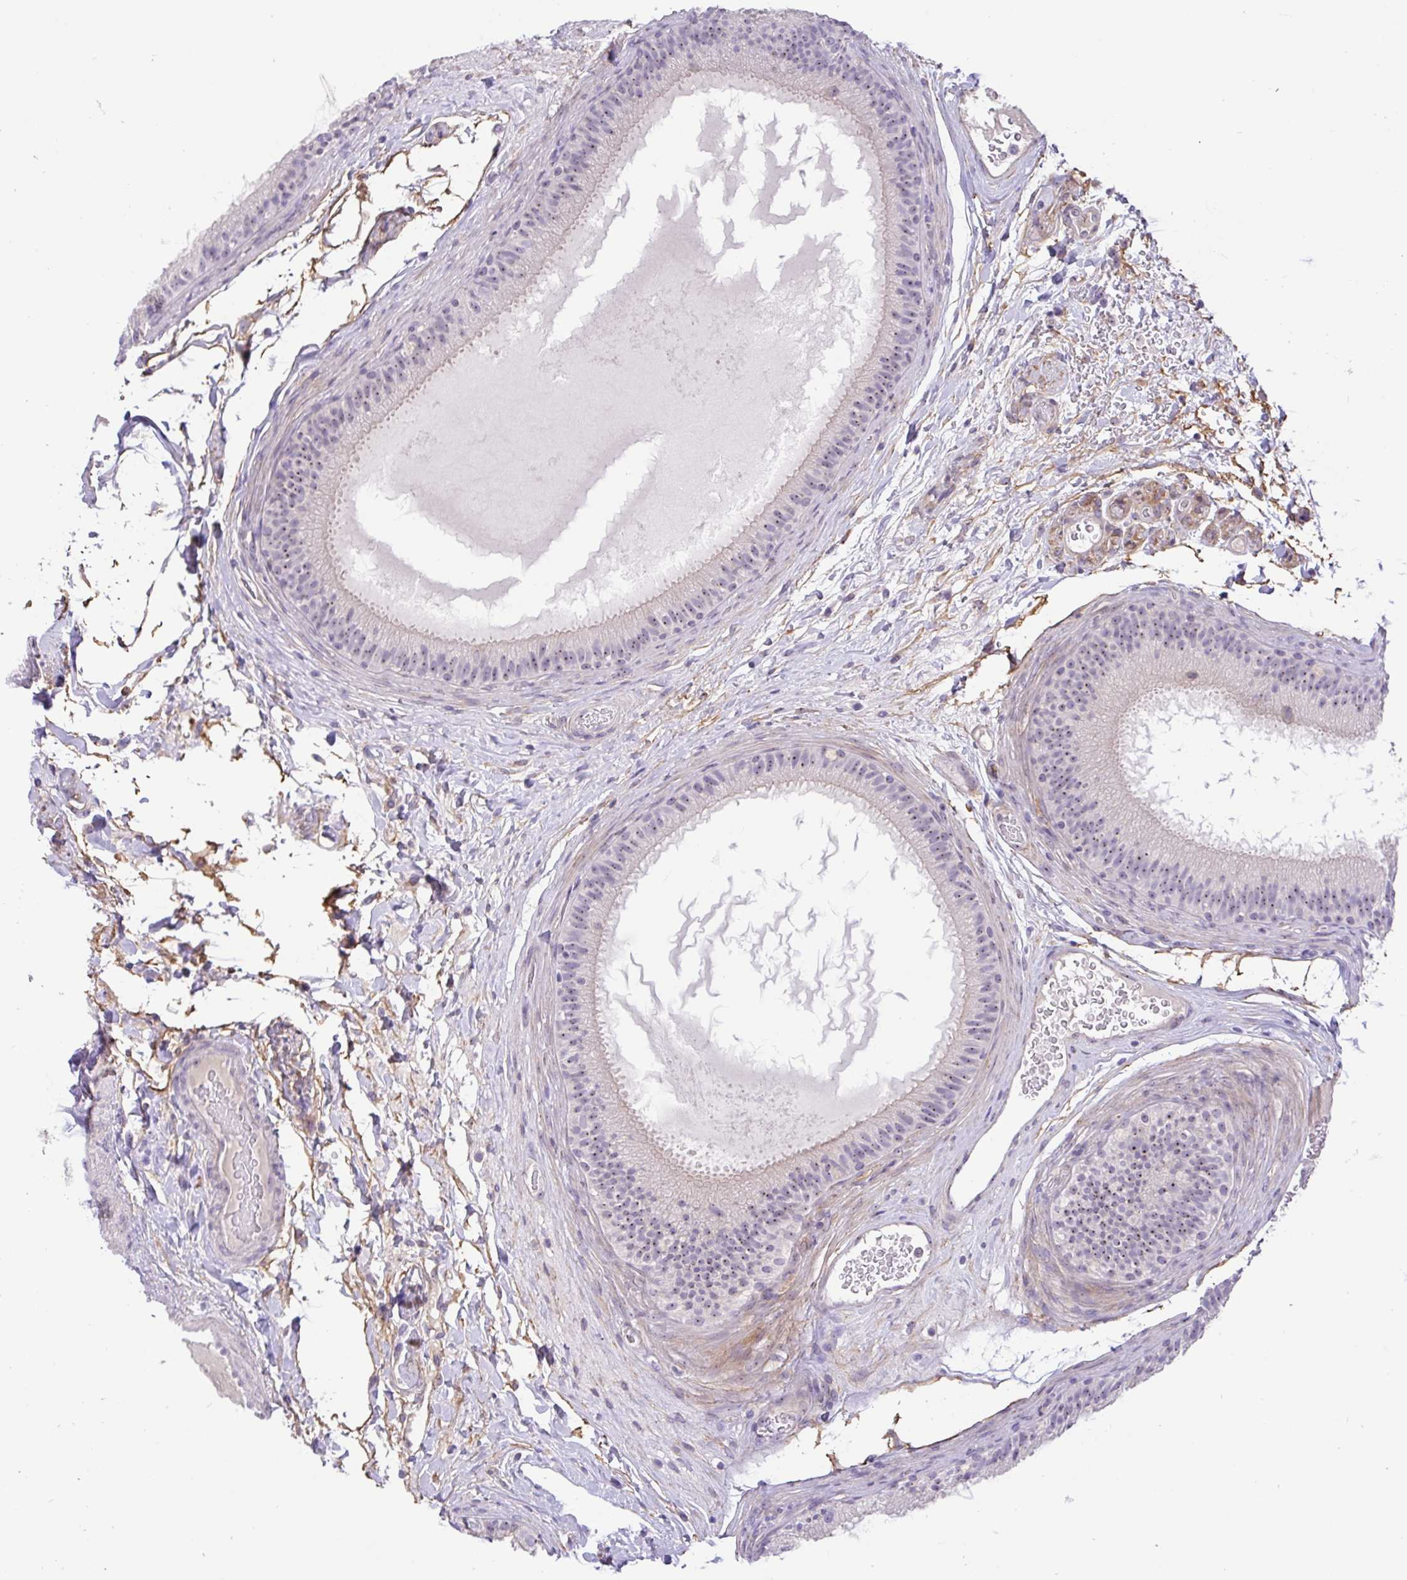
{"staining": {"intensity": "moderate", "quantity": "25%-75%", "location": "nuclear"}, "tissue": "epididymis", "cell_type": "Glandular cells", "image_type": "normal", "snomed": [{"axis": "morphology", "description": "Normal tissue, NOS"}, {"axis": "topography", "description": "Epididymis"}], "caption": "Glandular cells demonstrate medium levels of moderate nuclear expression in about 25%-75% of cells in unremarkable human epididymis. The staining is performed using DAB (3,3'-diaminobenzidine) brown chromogen to label protein expression. The nuclei are counter-stained blue using hematoxylin.", "gene": "MXRA8", "patient": {"sex": "male", "age": 23}}